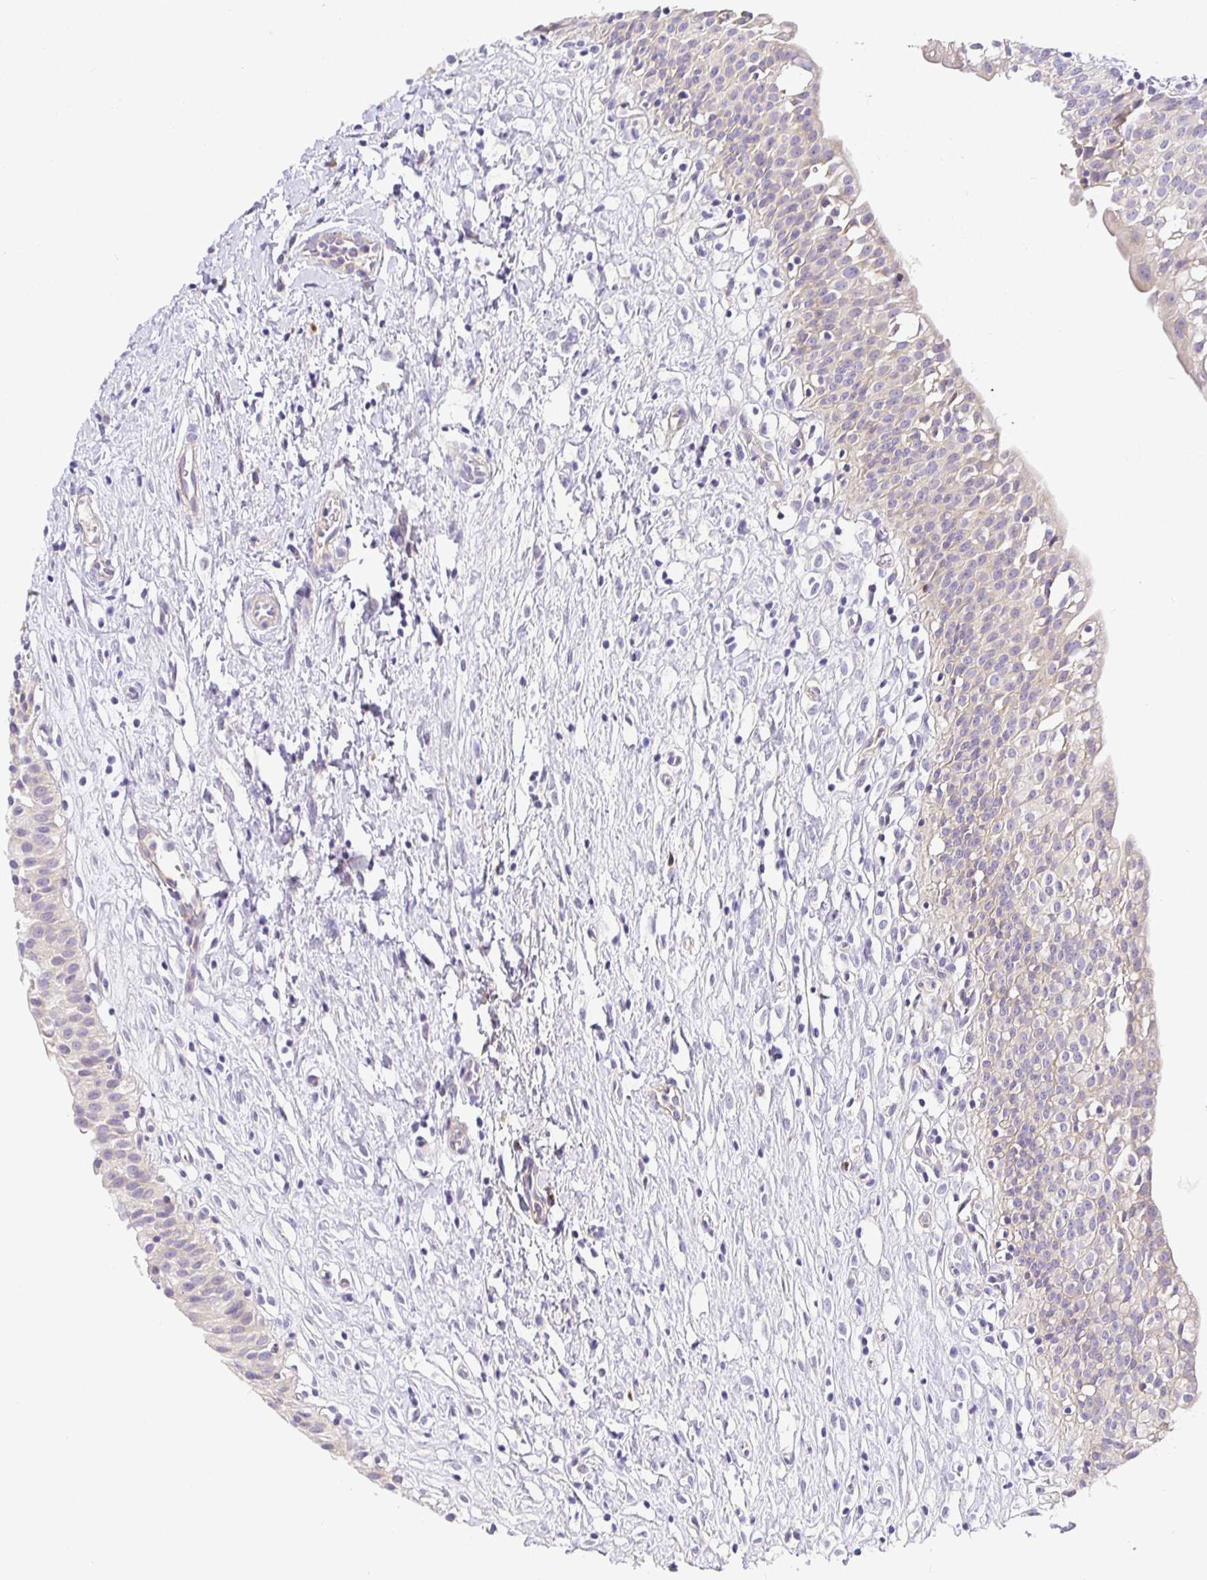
{"staining": {"intensity": "weak", "quantity": "25%-75%", "location": "cytoplasmic/membranous"}, "tissue": "urinary bladder", "cell_type": "Urothelial cells", "image_type": "normal", "snomed": [{"axis": "morphology", "description": "Normal tissue, NOS"}, {"axis": "topography", "description": "Urinary bladder"}], "caption": "Protein analysis of normal urinary bladder displays weak cytoplasmic/membranous expression in about 25%-75% of urothelial cells.", "gene": "OPALIN", "patient": {"sex": "male", "age": 51}}